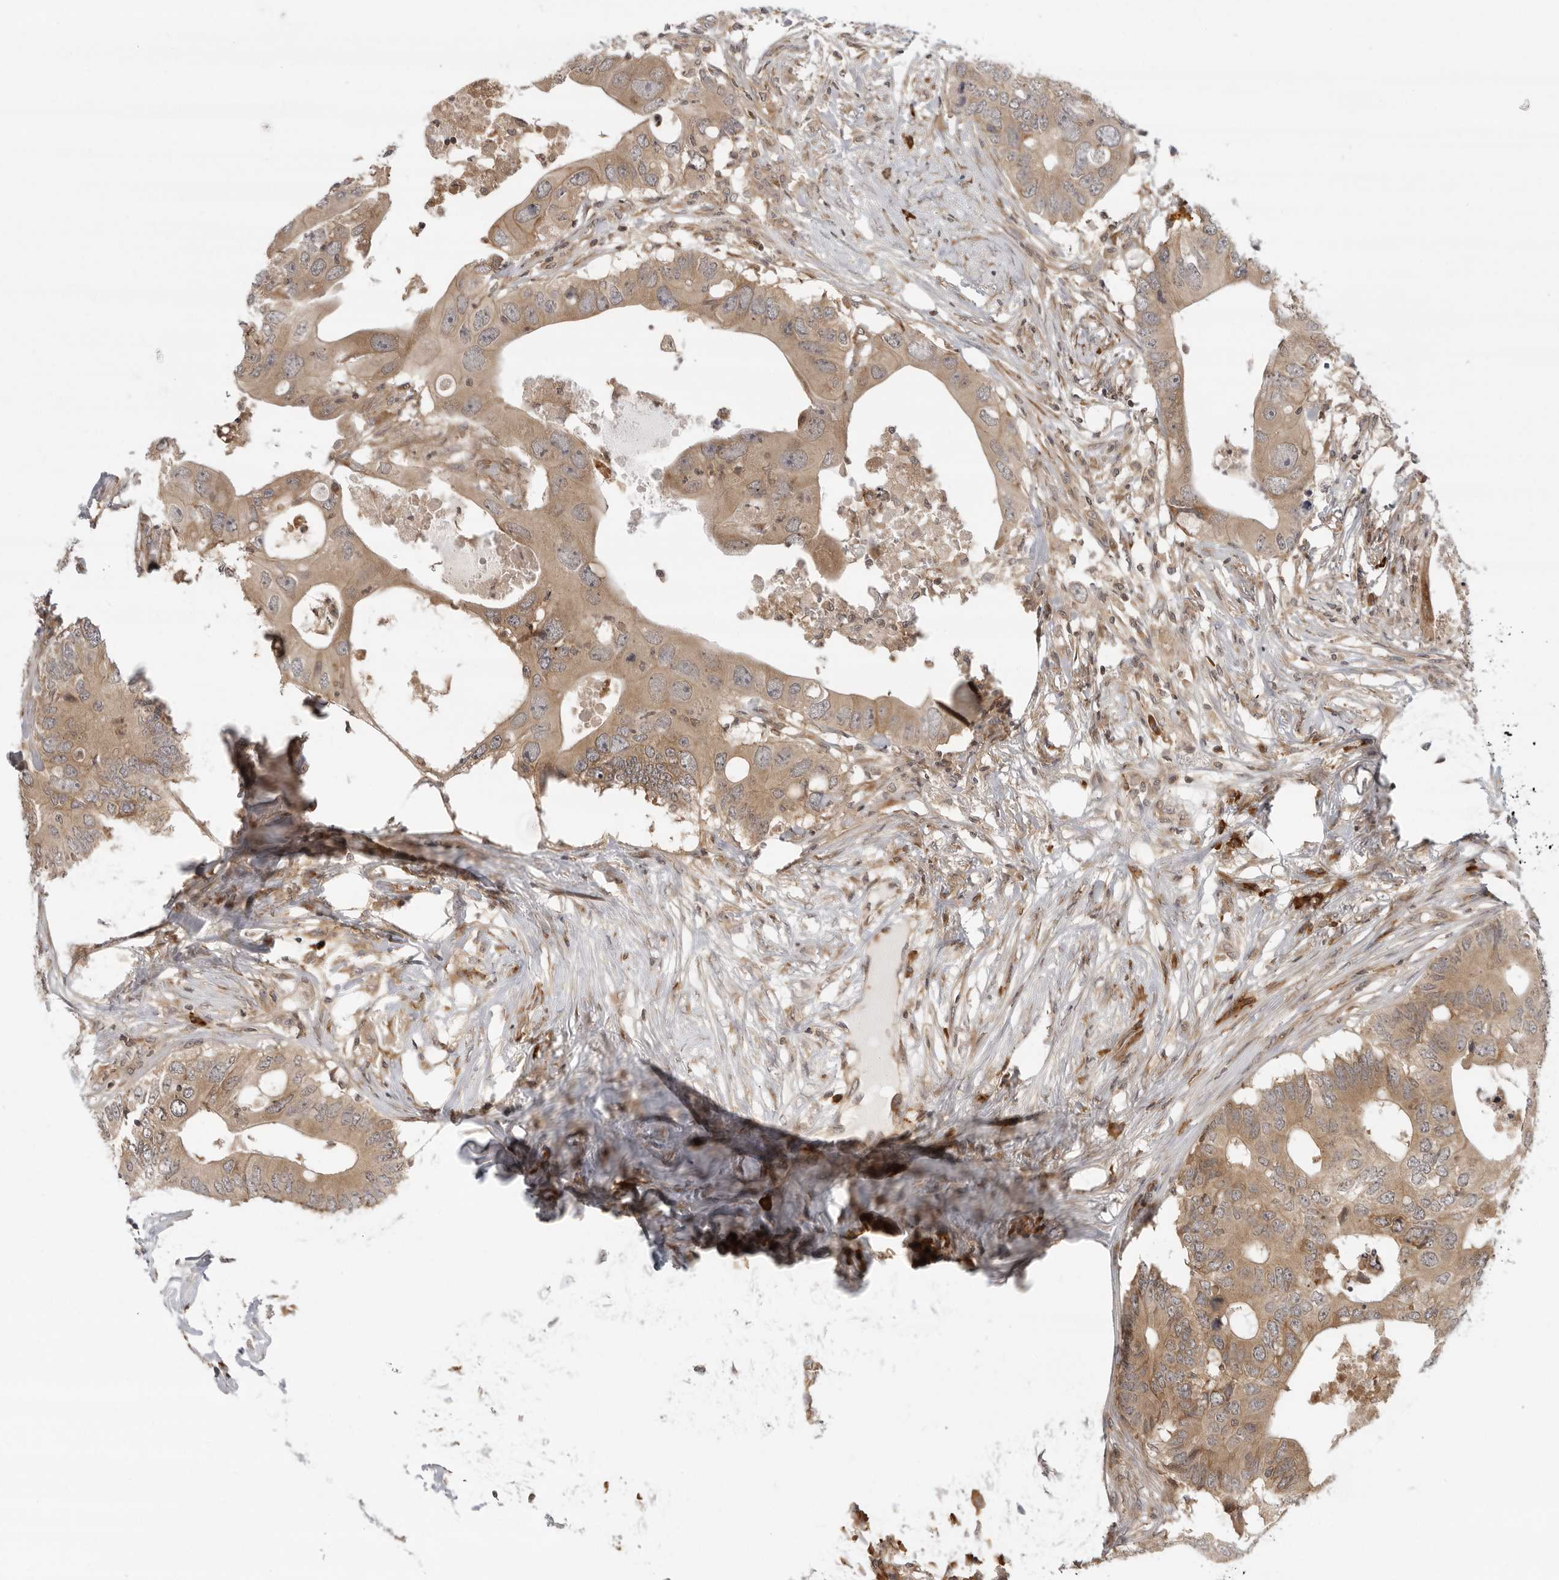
{"staining": {"intensity": "moderate", "quantity": ">75%", "location": "cytoplasmic/membranous"}, "tissue": "colorectal cancer", "cell_type": "Tumor cells", "image_type": "cancer", "snomed": [{"axis": "morphology", "description": "Adenocarcinoma, NOS"}, {"axis": "topography", "description": "Colon"}], "caption": "Brown immunohistochemical staining in human adenocarcinoma (colorectal) reveals moderate cytoplasmic/membranous positivity in approximately >75% of tumor cells.", "gene": "PRRC2A", "patient": {"sex": "male", "age": 71}}